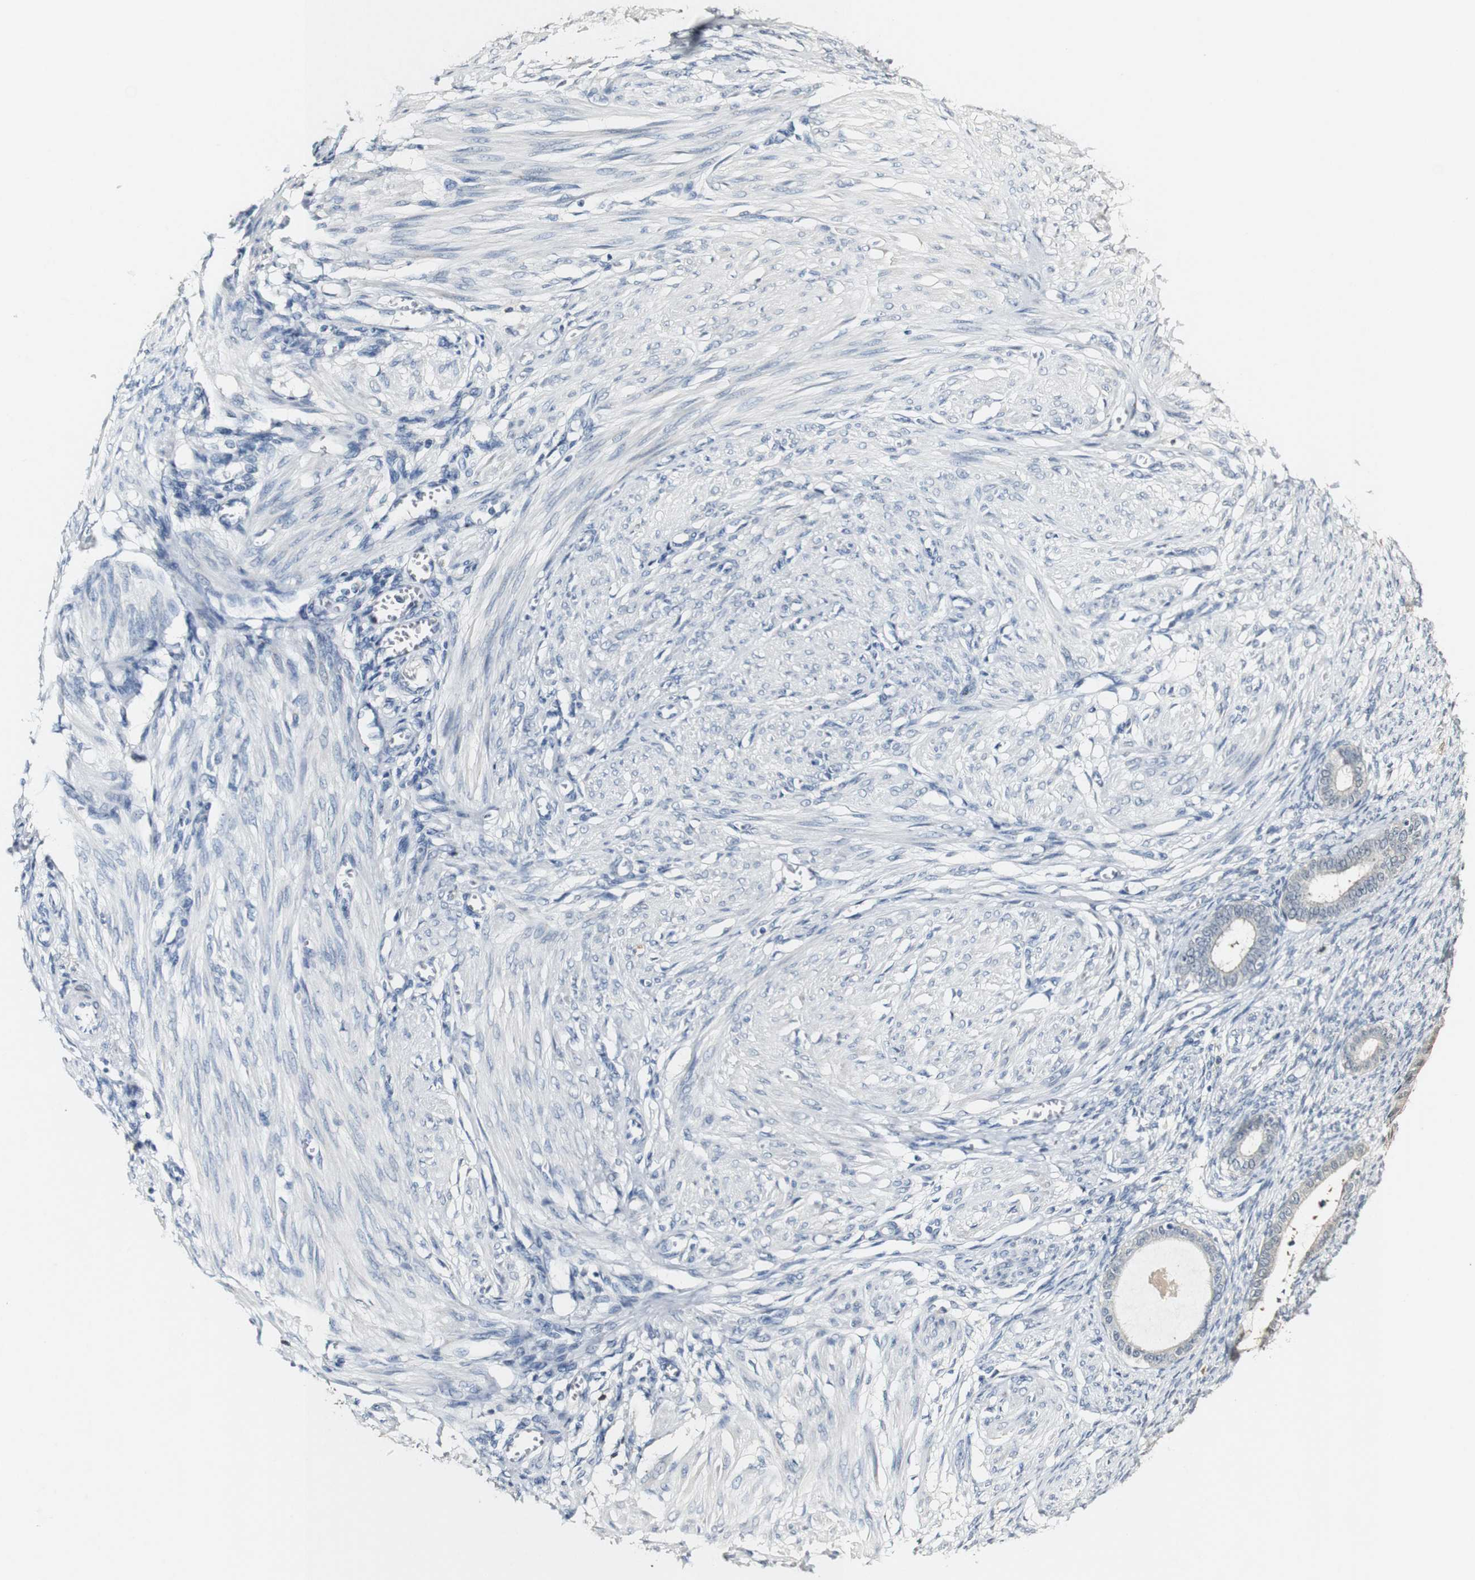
{"staining": {"intensity": "negative", "quantity": "none", "location": "none"}, "tissue": "endometrium", "cell_type": "Cells in endometrial stroma", "image_type": "normal", "snomed": [{"axis": "morphology", "description": "Normal tissue, NOS"}, {"axis": "topography", "description": "Endometrium"}], "caption": "Immunohistochemical staining of benign endometrium exhibits no significant staining in cells in endometrial stroma. (Brightfield microscopy of DAB (3,3'-diaminobenzidine) immunohistochemistry at high magnification).", "gene": "FMO3", "patient": {"sex": "female", "age": 72}}